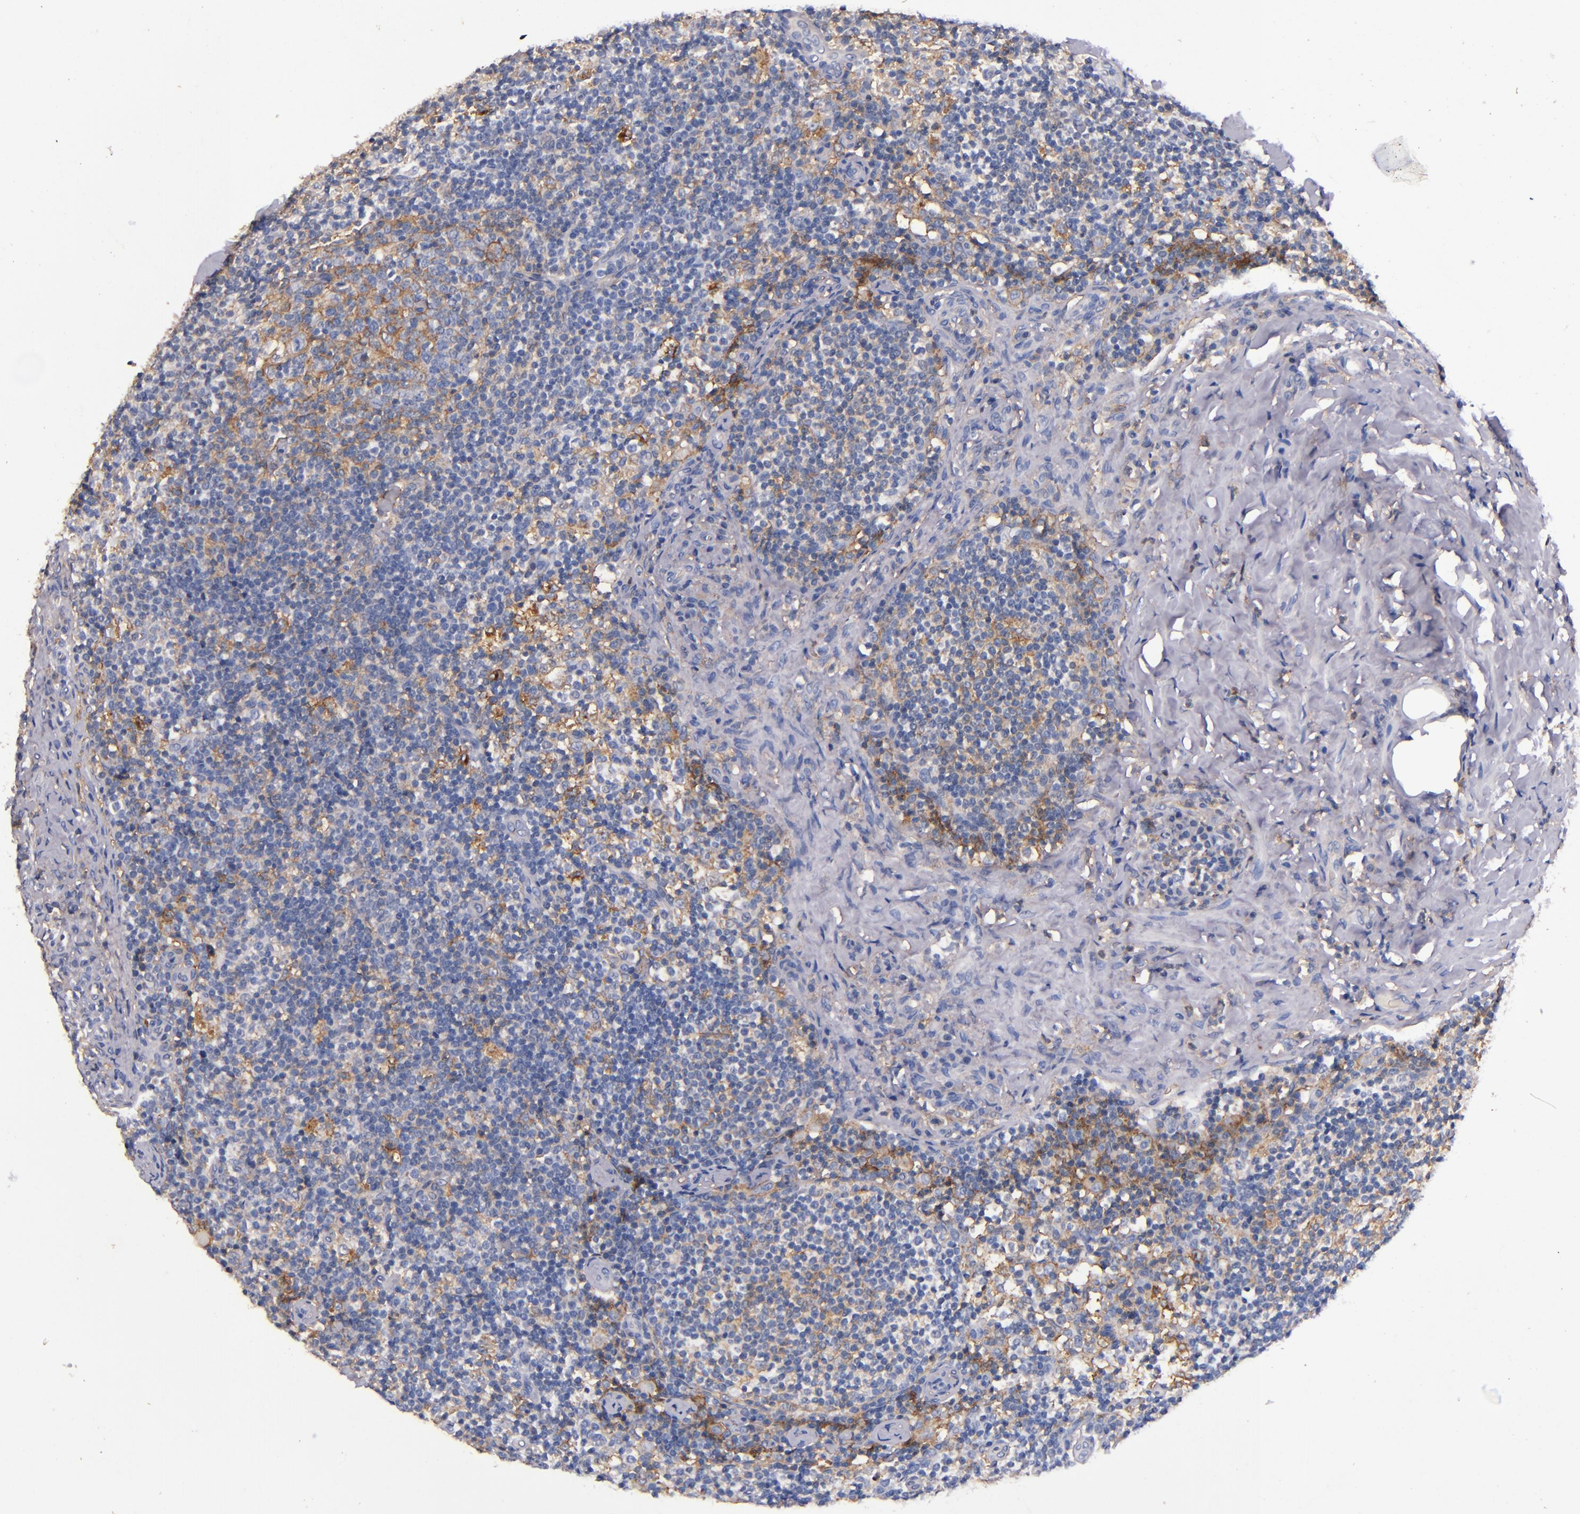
{"staining": {"intensity": "strong", "quantity": "<25%", "location": "cytoplasmic/membranous"}, "tissue": "lymph node", "cell_type": "Non-germinal center cells", "image_type": "normal", "snomed": [{"axis": "morphology", "description": "Normal tissue, NOS"}, {"axis": "morphology", "description": "Inflammation, NOS"}, {"axis": "topography", "description": "Lymph node"}], "caption": "This image displays immunohistochemistry (IHC) staining of normal human lymph node, with medium strong cytoplasmic/membranous positivity in approximately <25% of non-germinal center cells.", "gene": "SIRPA", "patient": {"sex": "male", "age": 46}}